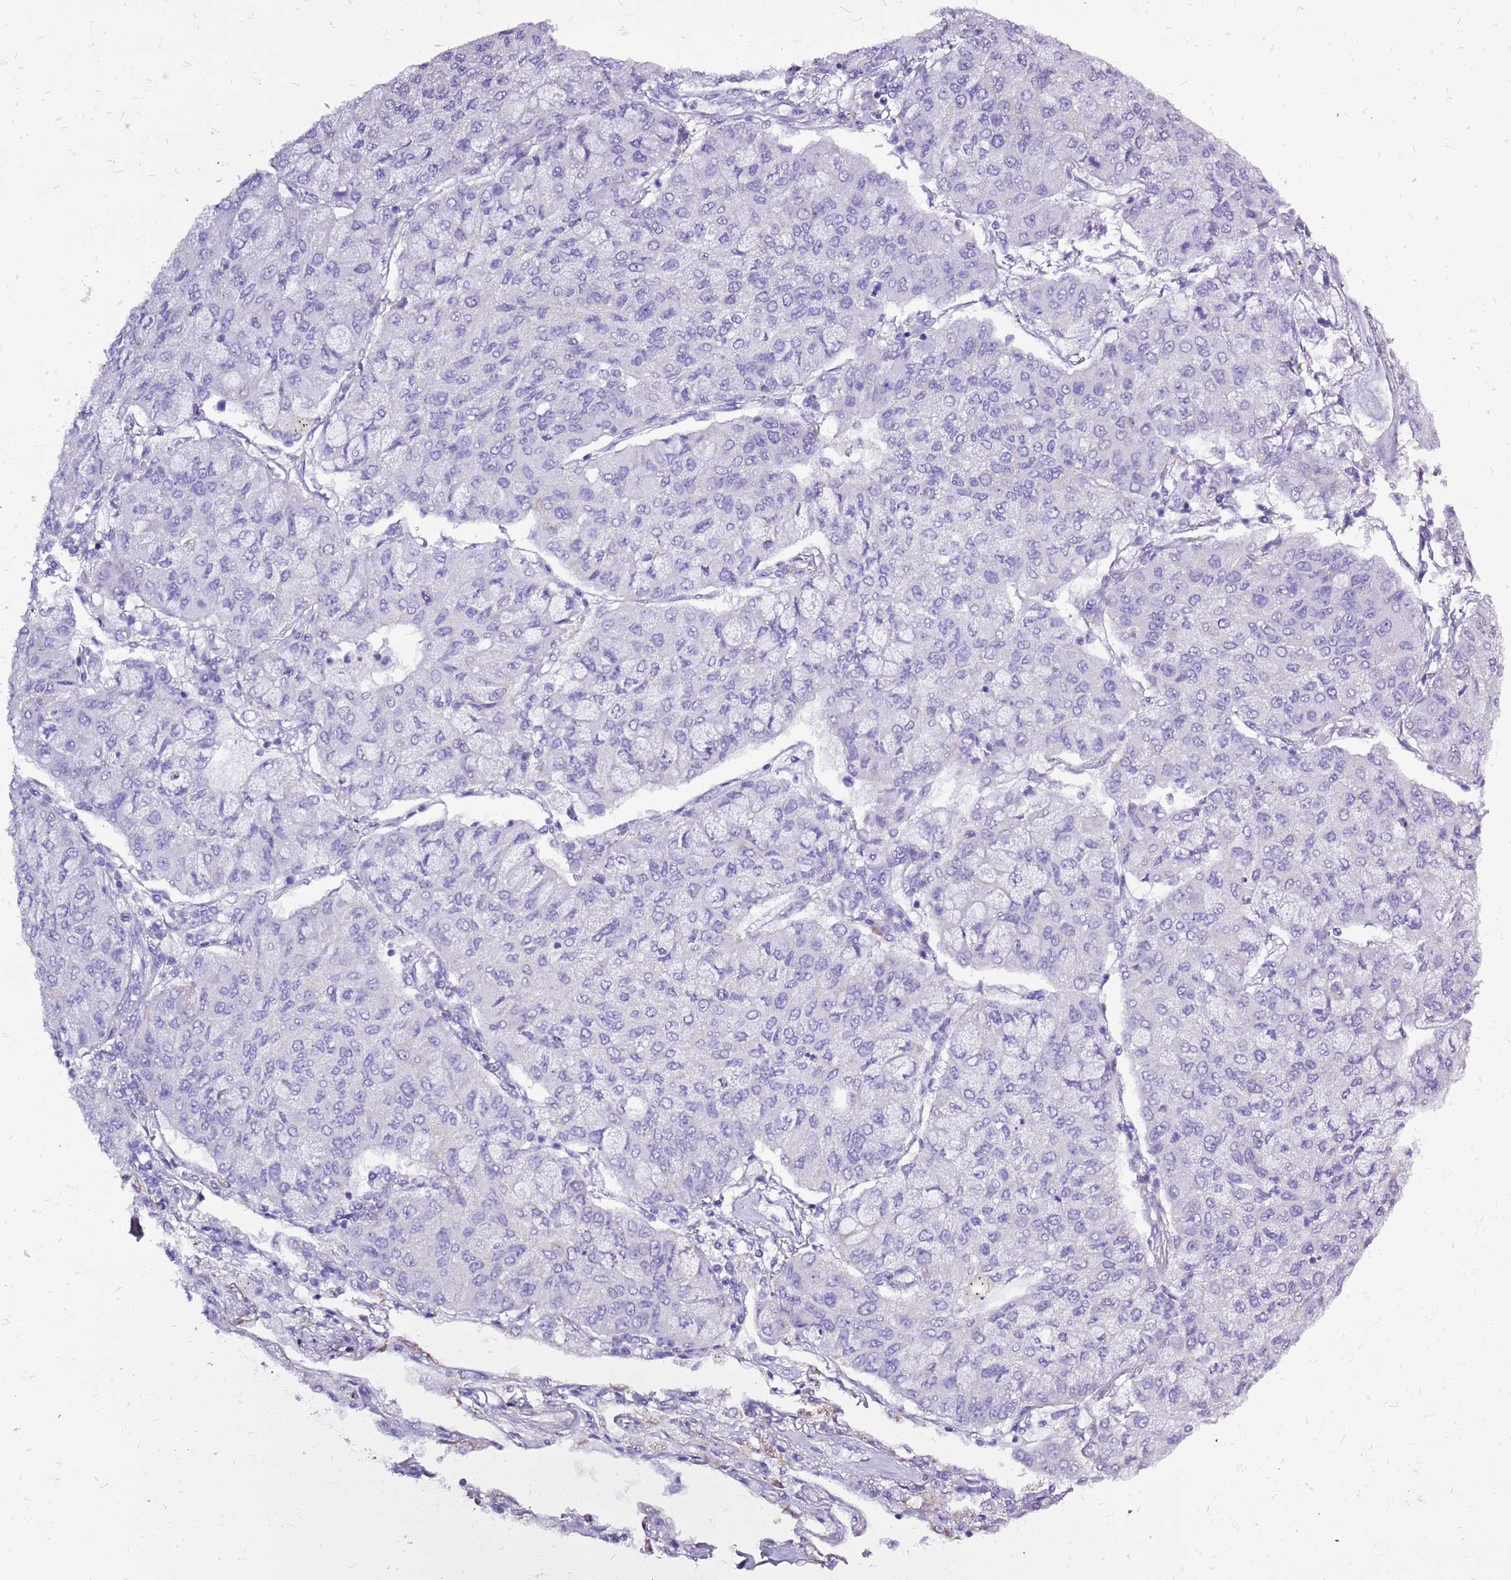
{"staining": {"intensity": "negative", "quantity": "none", "location": "none"}, "tissue": "lung cancer", "cell_type": "Tumor cells", "image_type": "cancer", "snomed": [{"axis": "morphology", "description": "Squamous cell carcinoma, NOS"}, {"axis": "topography", "description": "Lung"}], "caption": "A histopathology image of lung cancer stained for a protein shows no brown staining in tumor cells.", "gene": "ACSS3", "patient": {"sex": "male", "age": 74}}